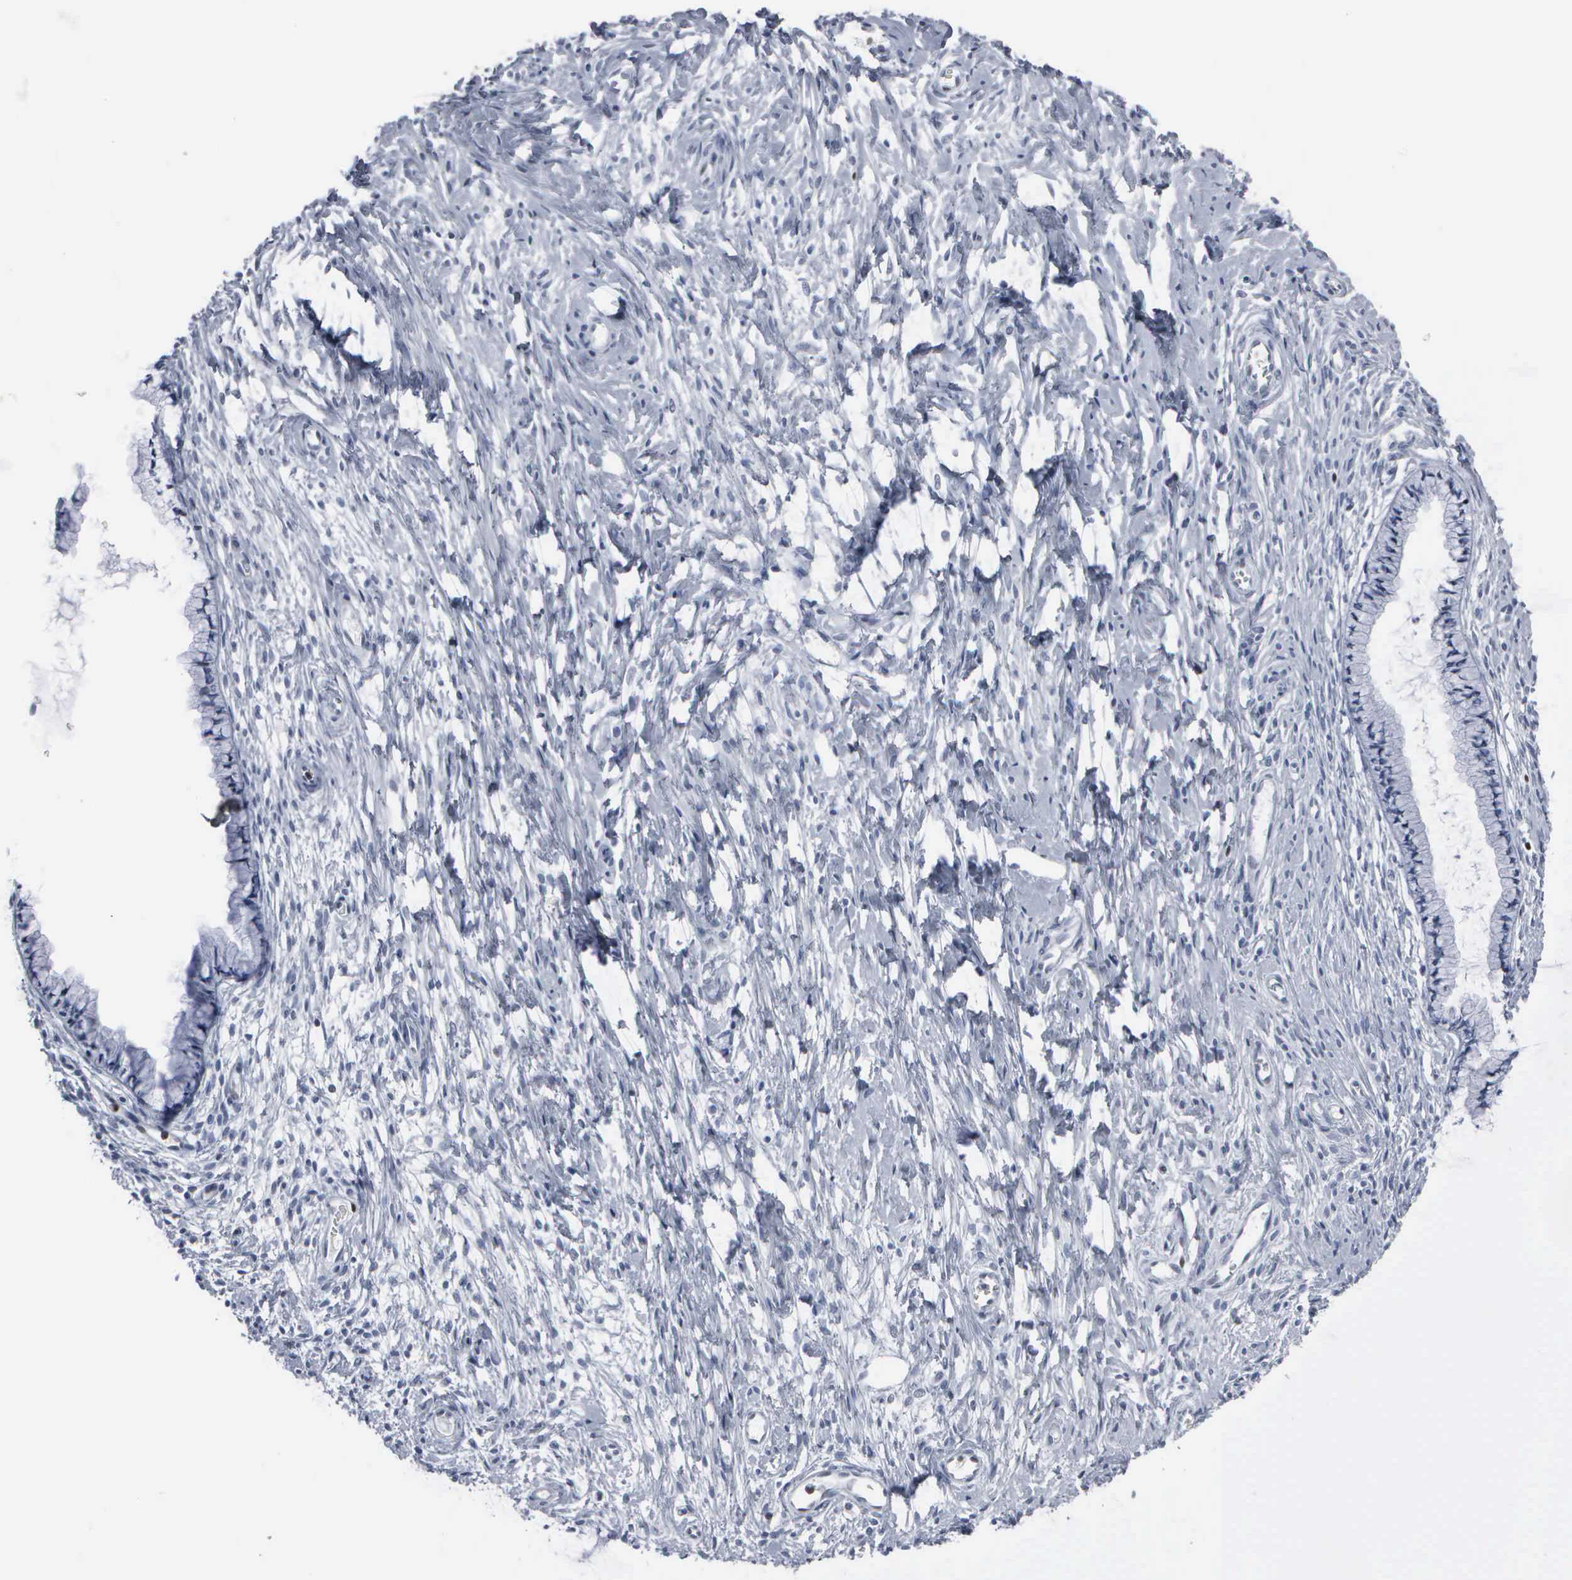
{"staining": {"intensity": "negative", "quantity": "none", "location": "none"}, "tissue": "cervix", "cell_type": "Glandular cells", "image_type": "normal", "snomed": [{"axis": "morphology", "description": "Normal tissue, NOS"}, {"axis": "topography", "description": "Cervix"}], "caption": "Histopathology image shows no significant protein positivity in glandular cells of benign cervix.", "gene": "CCND3", "patient": {"sex": "female", "age": 70}}